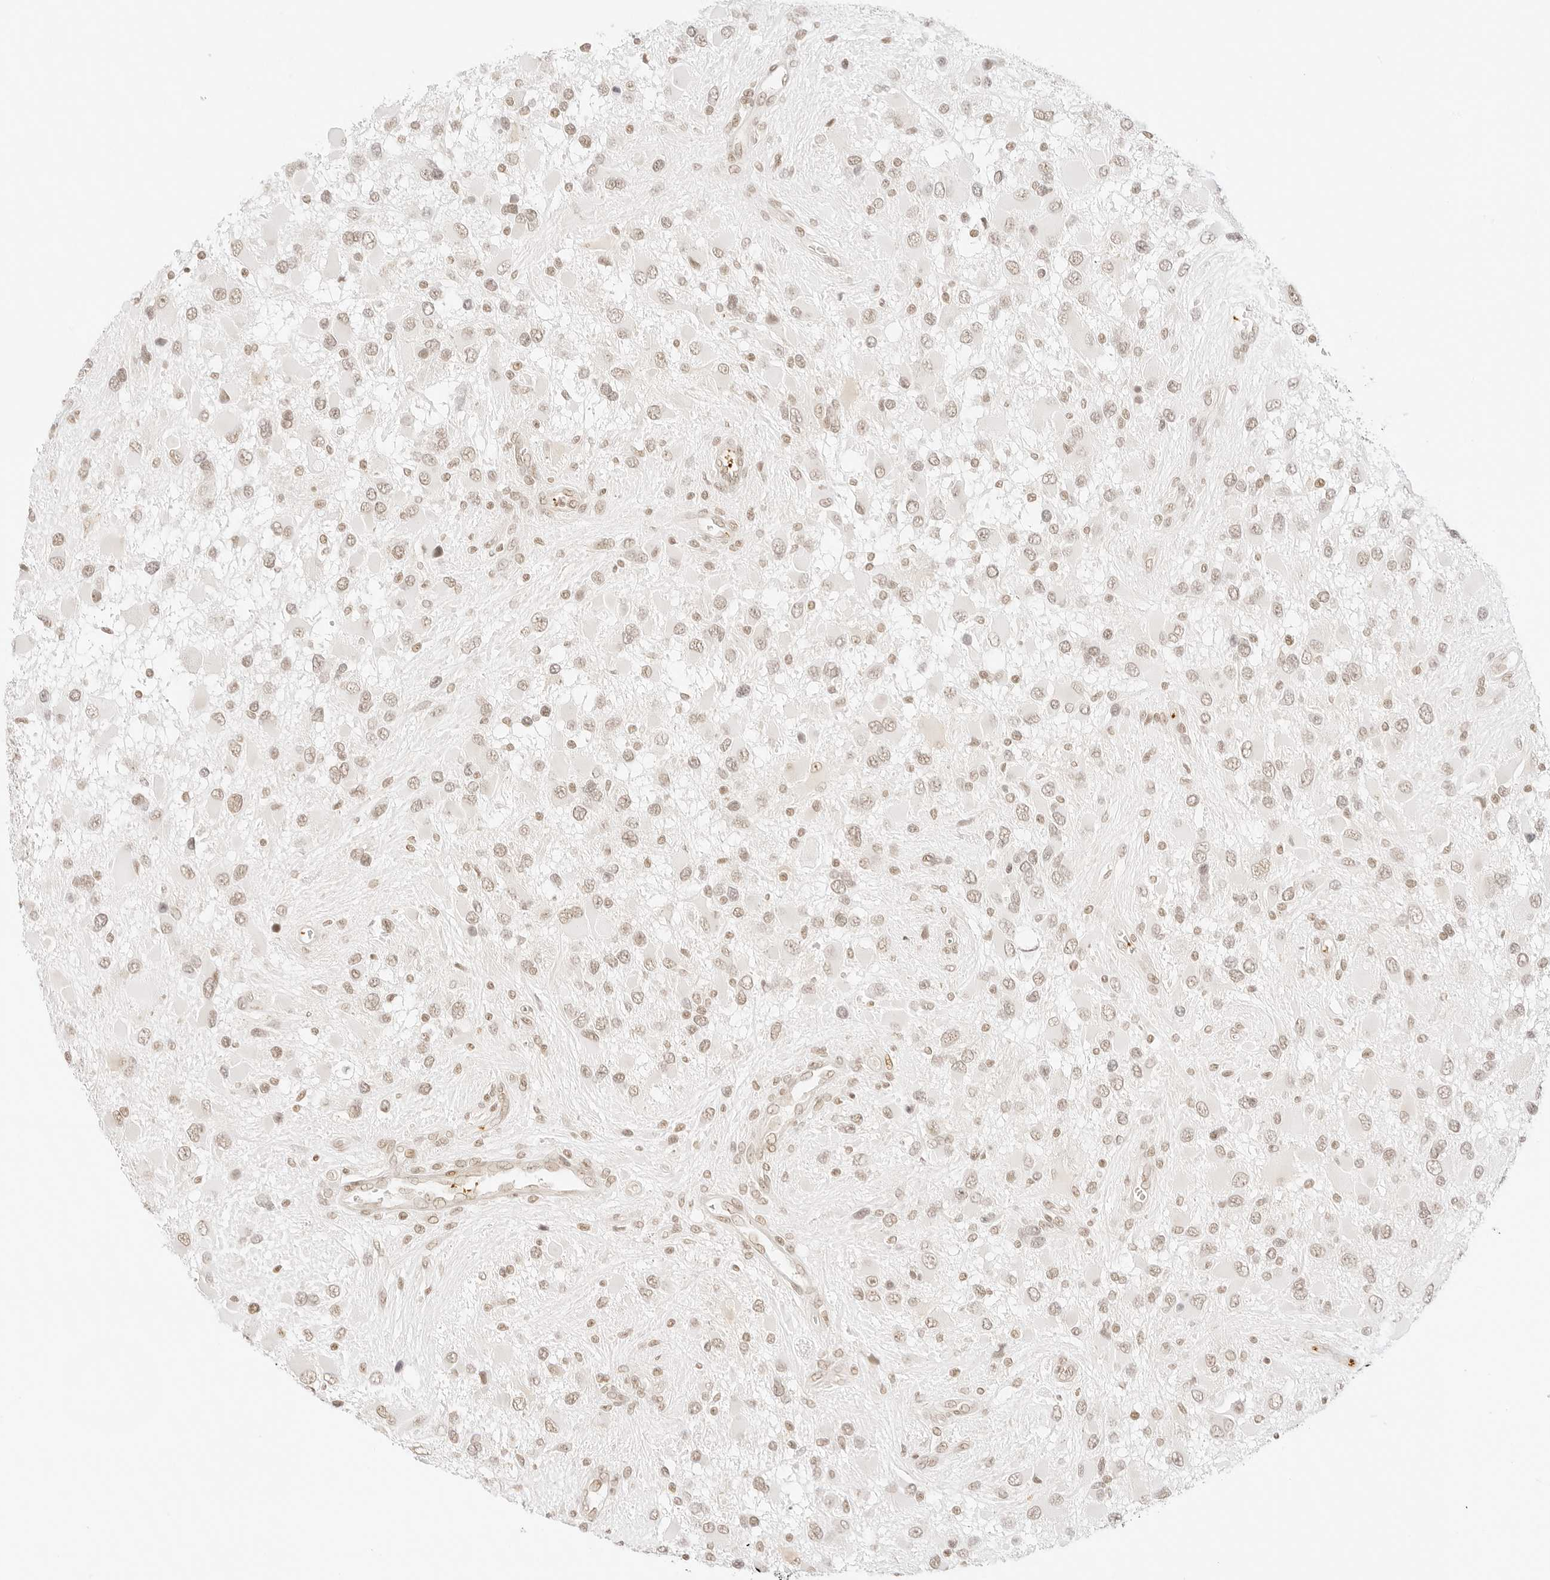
{"staining": {"intensity": "weak", "quantity": "25%-75%", "location": "nuclear"}, "tissue": "glioma", "cell_type": "Tumor cells", "image_type": "cancer", "snomed": [{"axis": "morphology", "description": "Glioma, malignant, High grade"}, {"axis": "topography", "description": "Brain"}], "caption": "An immunohistochemistry (IHC) image of neoplastic tissue is shown. Protein staining in brown highlights weak nuclear positivity in high-grade glioma (malignant) within tumor cells.", "gene": "GNAS", "patient": {"sex": "male", "age": 53}}